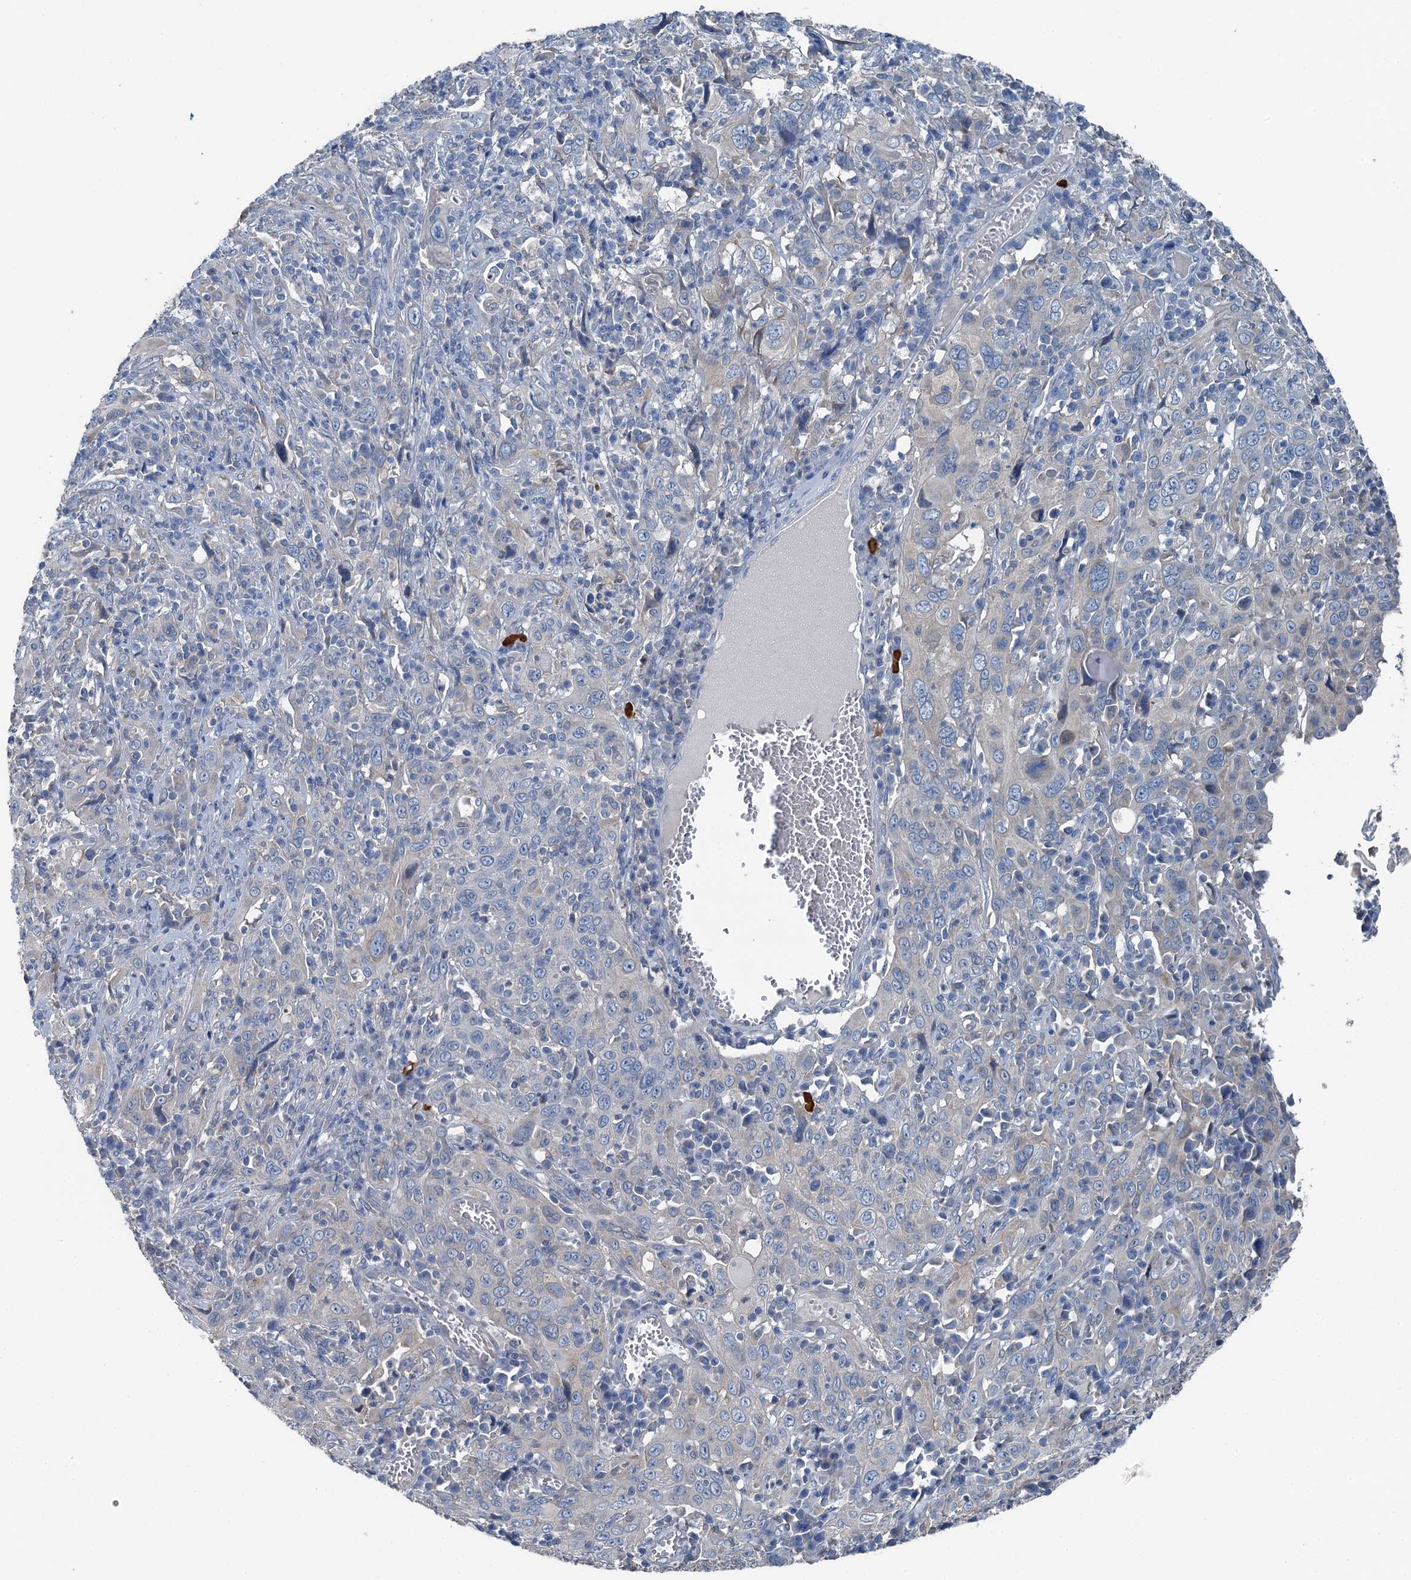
{"staining": {"intensity": "negative", "quantity": "none", "location": "none"}, "tissue": "cervical cancer", "cell_type": "Tumor cells", "image_type": "cancer", "snomed": [{"axis": "morphology", "description": "Squamous cell carcinoma, NOS"}, {"axis": "topography", "description": "Cervix"}], "caption": "Tumor cells are negative for protein expression in human cervical cancer.", "gene": "C6orf120", "patient": {"sex": "female", "age": 46}}